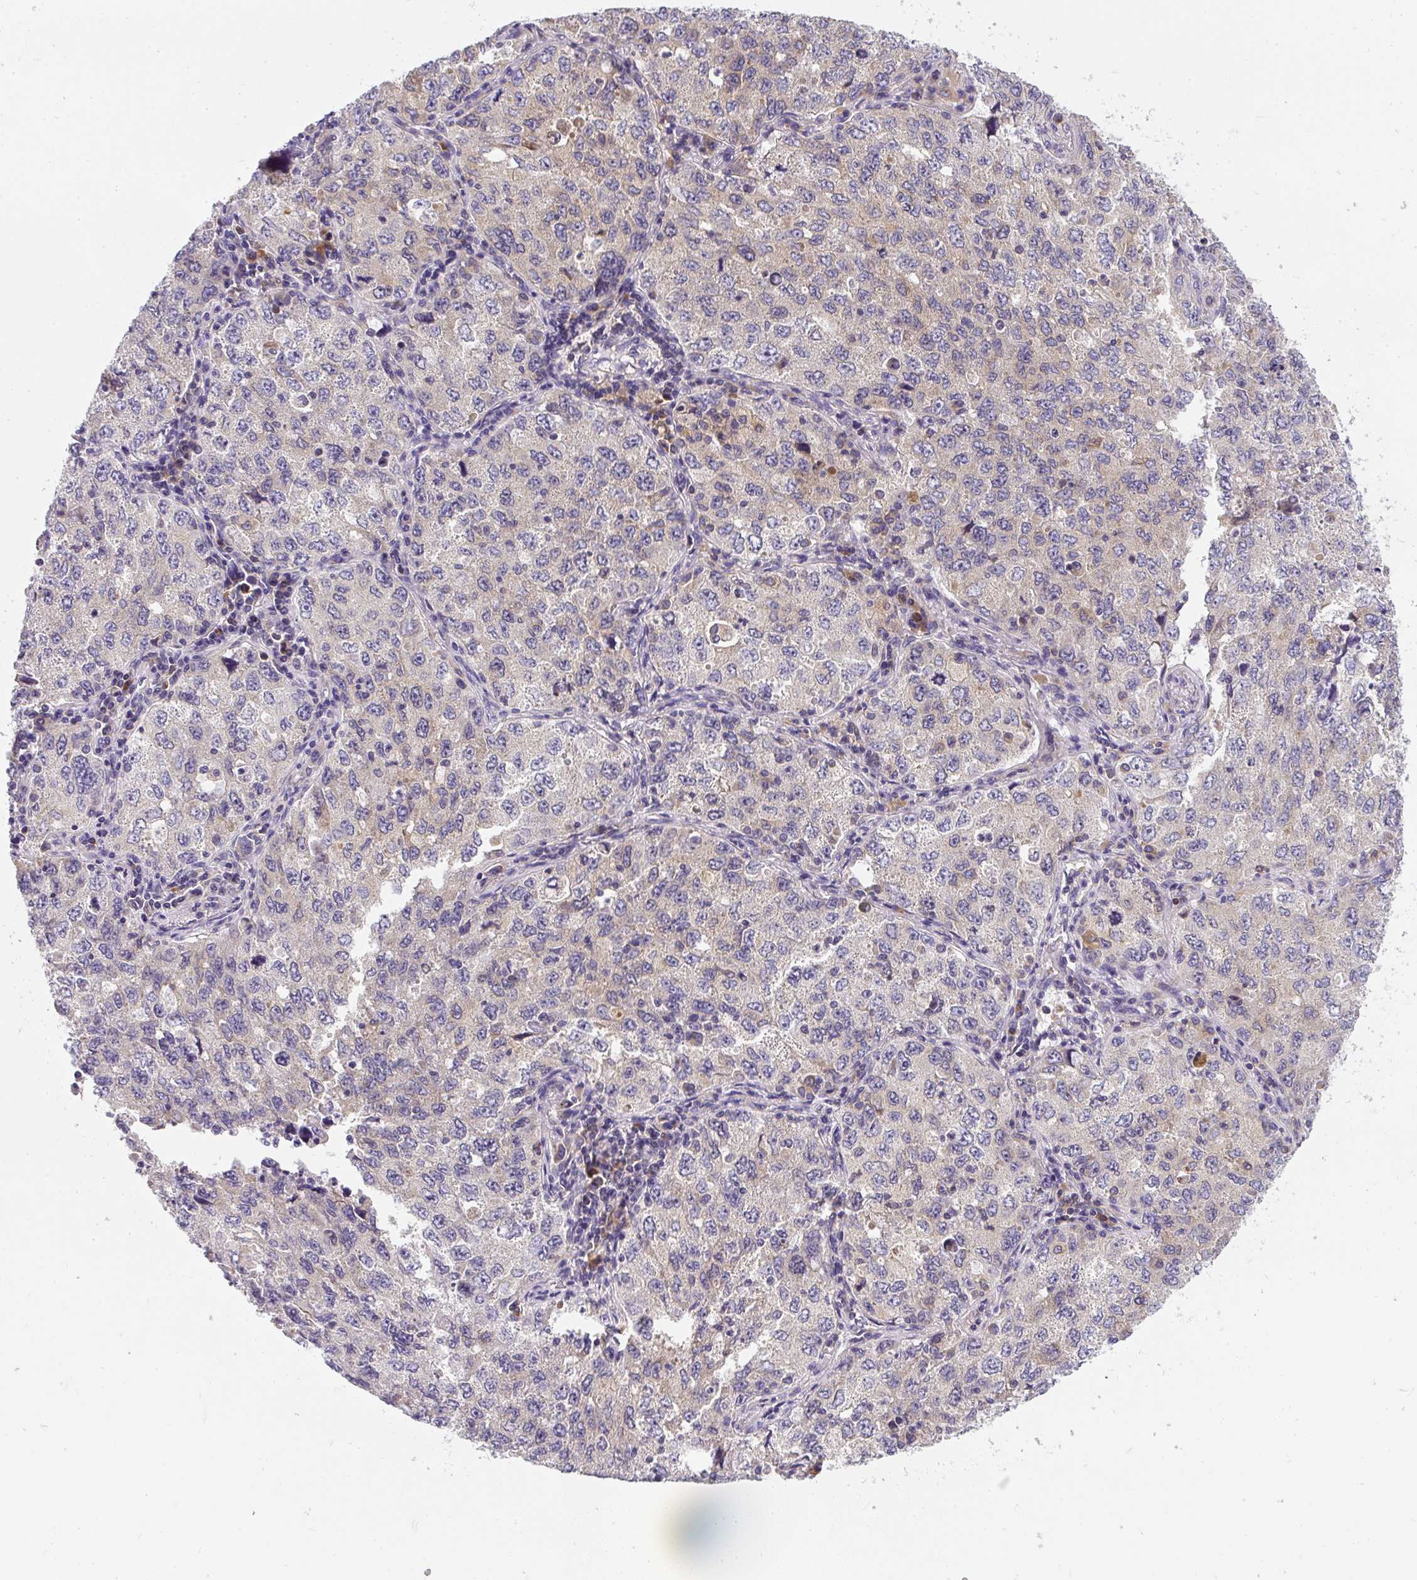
{"staining": {"intensity": "negative", "quantity": "none", "location": "none"}, "tissue": "lung cancer", "cell_type": "Tumor cells", "image_type": "cancer", "snomed": [{"axis": "morphology", "description": "Adenocarcinoma, NOS"}, {"axis": "topography", "description": "Lung"}], "caption": "IHC image of neoplastic tissue: adenocarcinoma (lung) stained with DAB demonstrates no significant protein positivity in tumor cells. (DAB immunohistochemistry (IHC) visualized using brightfield microscopy, high magnification).", "gene": "CYP20A1", "patient": {"sex": "female", "age": 57}}